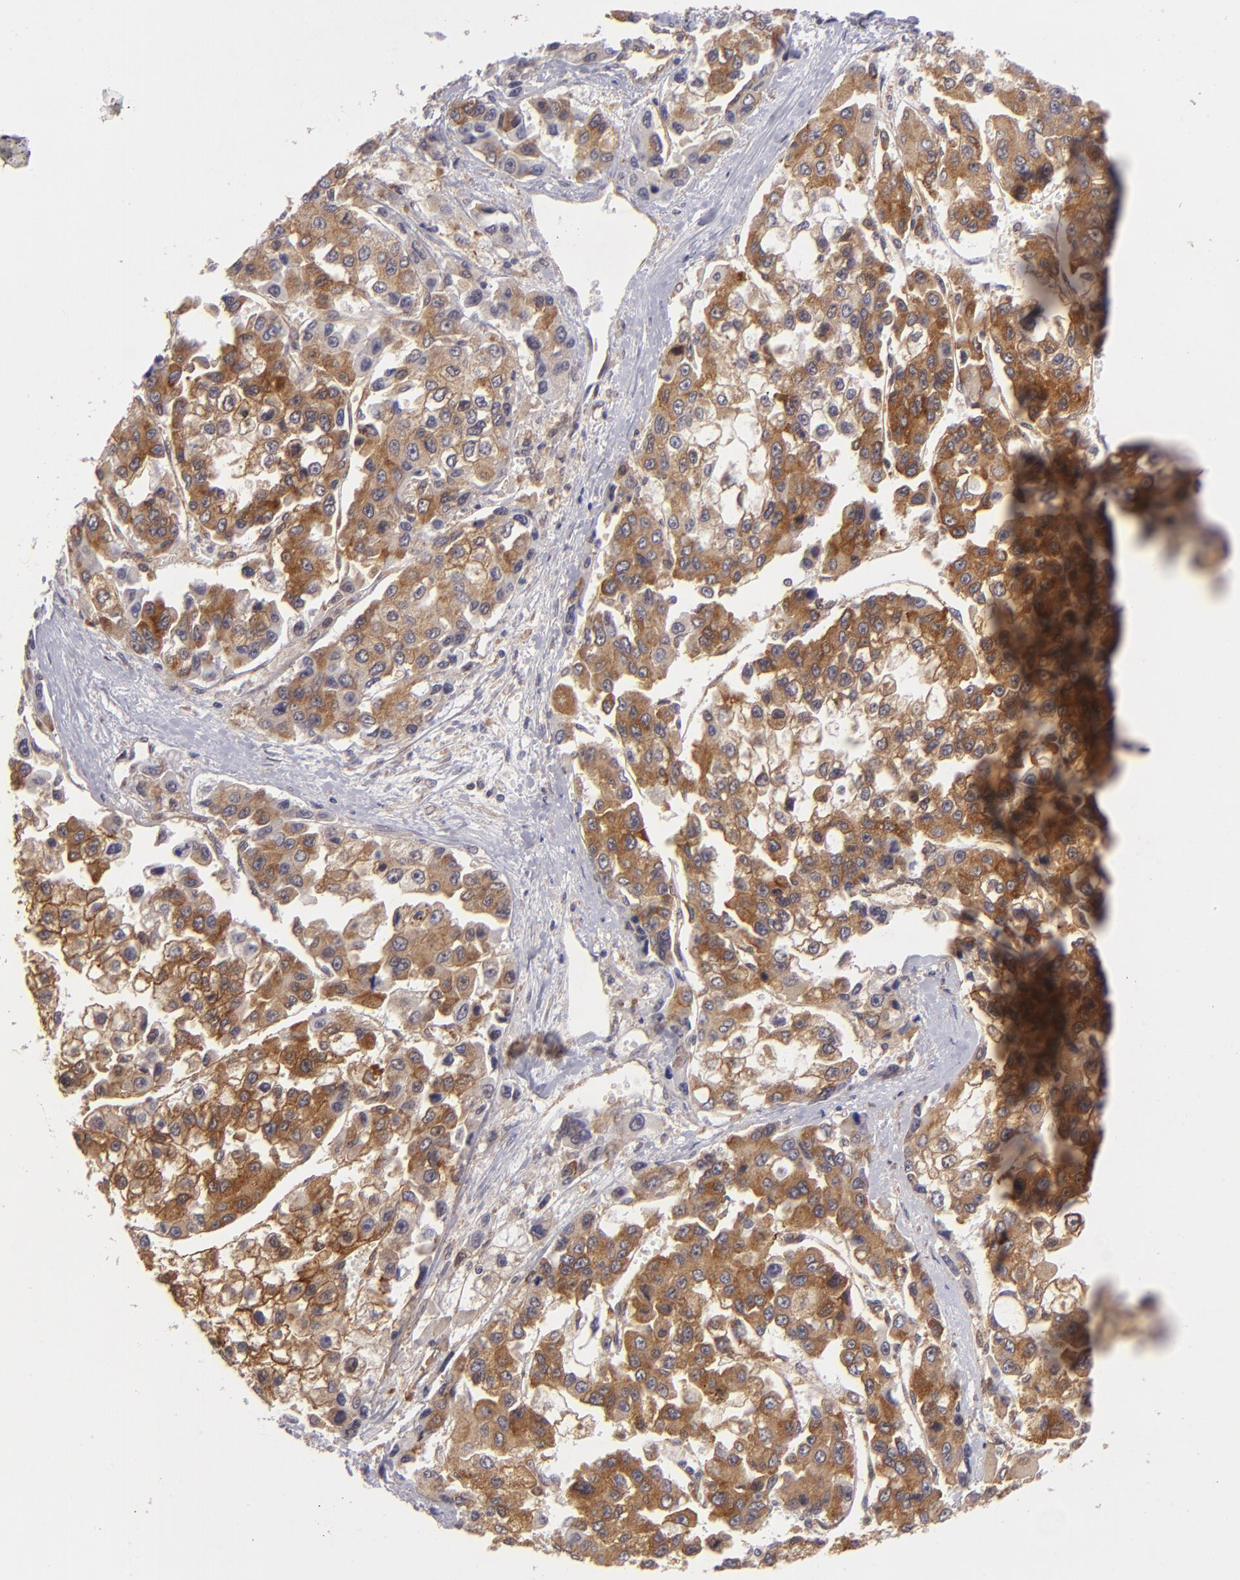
{"staining": {"intensity": "moderate", "quantity": ">75%", "location": "cytoplasmic/membranous"}, "tissue": "liver cancer", "cell_type": "Tumor cells", "image_type": "cancer", "snomed": [{"axis": "morphology", "description": "Carcinoma, Hepatocellular, NOS"}, {"axis": "topography", "description": "Liver"}], "caption": "Immunohistochemistry (DAB (3,3'-diaminobenzidine)) staining of human hepatocellular carcinoma (liver) displays moderate cytoplasmic/membranous protein positivity in approximately >75% of tumor cells.", "gene": "PTPN13", "patient": {"sex": "female", "age": 66}}